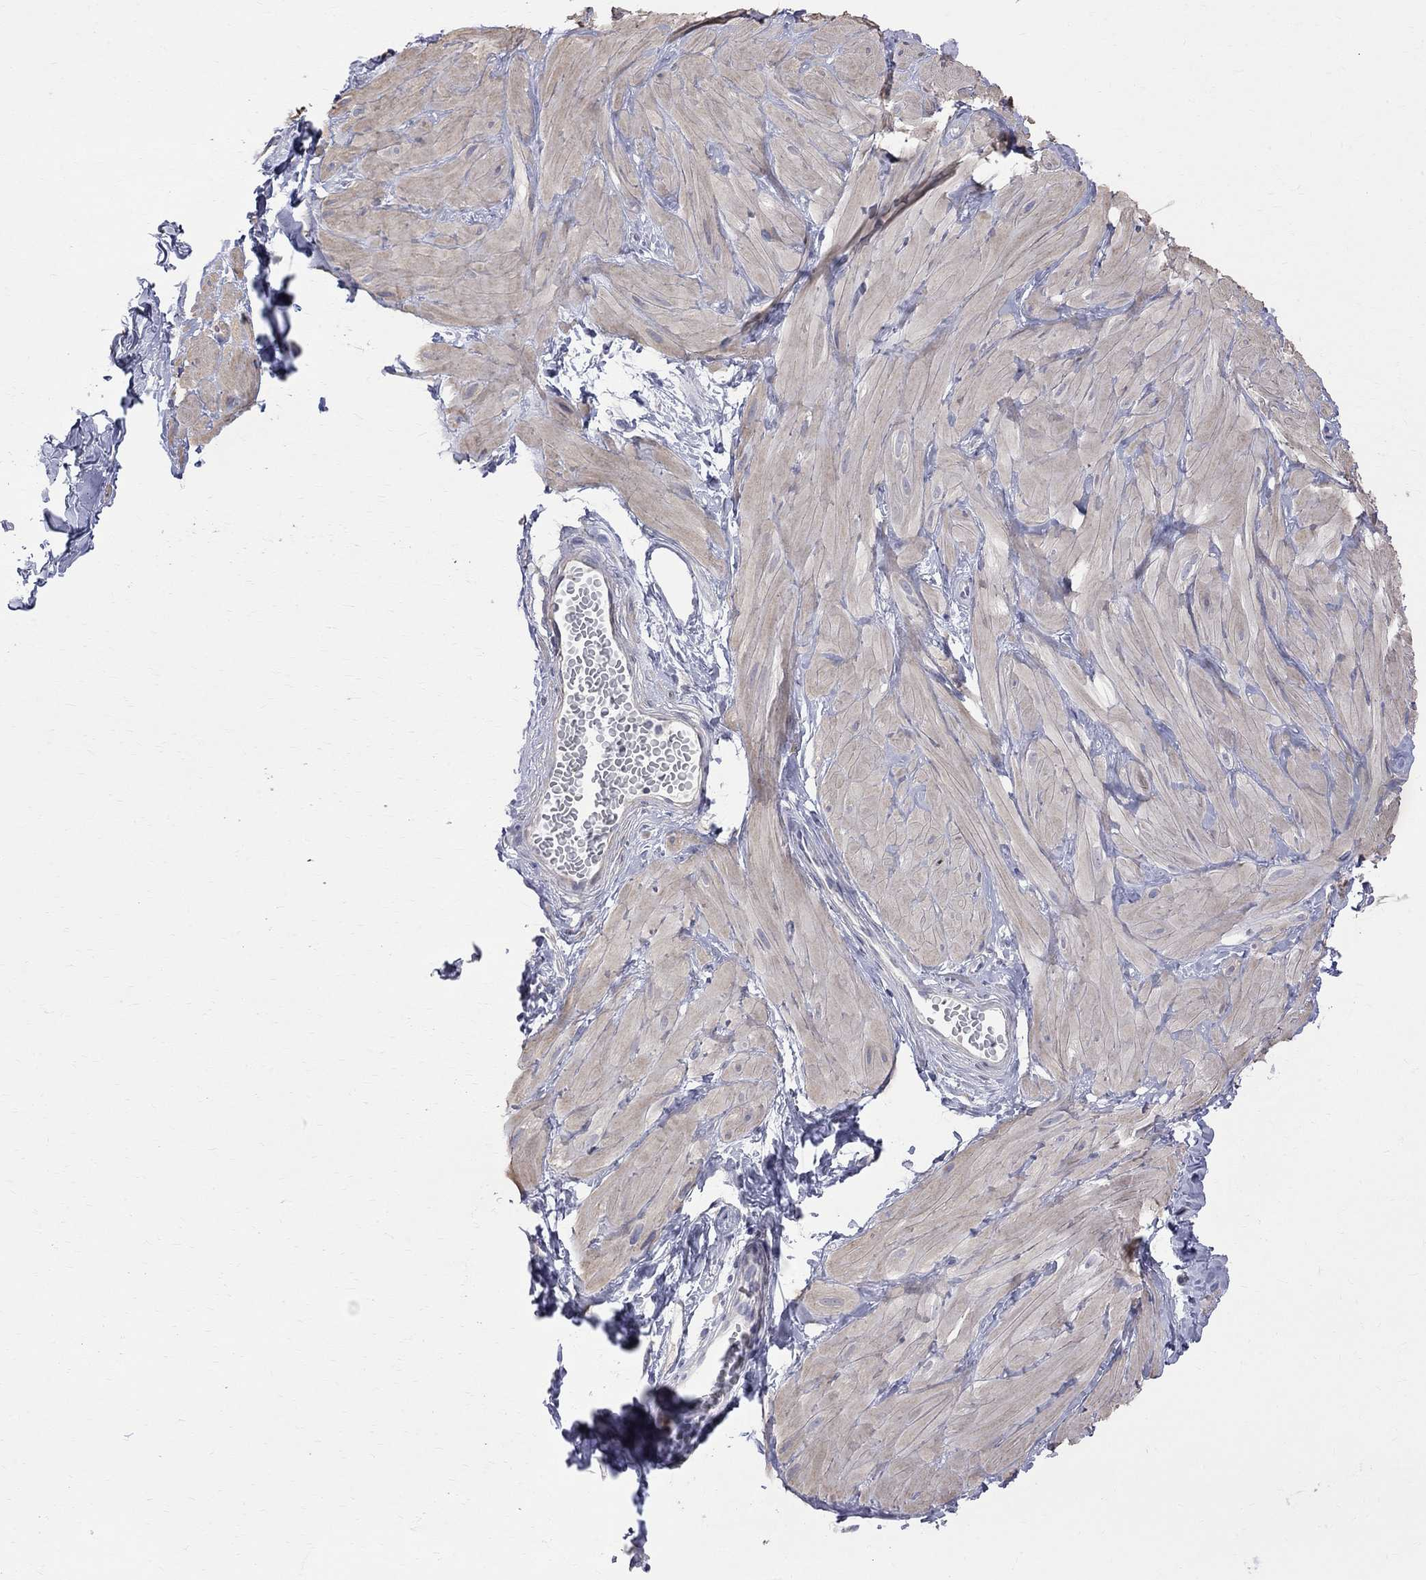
{"staining": {"intensity": "negative", "quantity": "none", "location": "none"}, "tissue": "adipose tissue", "cell_type": "Adipocytes", "image_type": "normal", "snomed": [{"axis": "morphology", "description": "Normal tissue, NOS"}, {"axis": "topography", "description": "Smooth muscle"}, {"axis": "topography", "description": "Peripheral nerve tissue"}], "caption": "This is an IHC histopathology image of normal adipose tissue. There is no staining in adipocytes.", "gene": "CKAP2", "patient": {"sex": "male", "age": 22}}